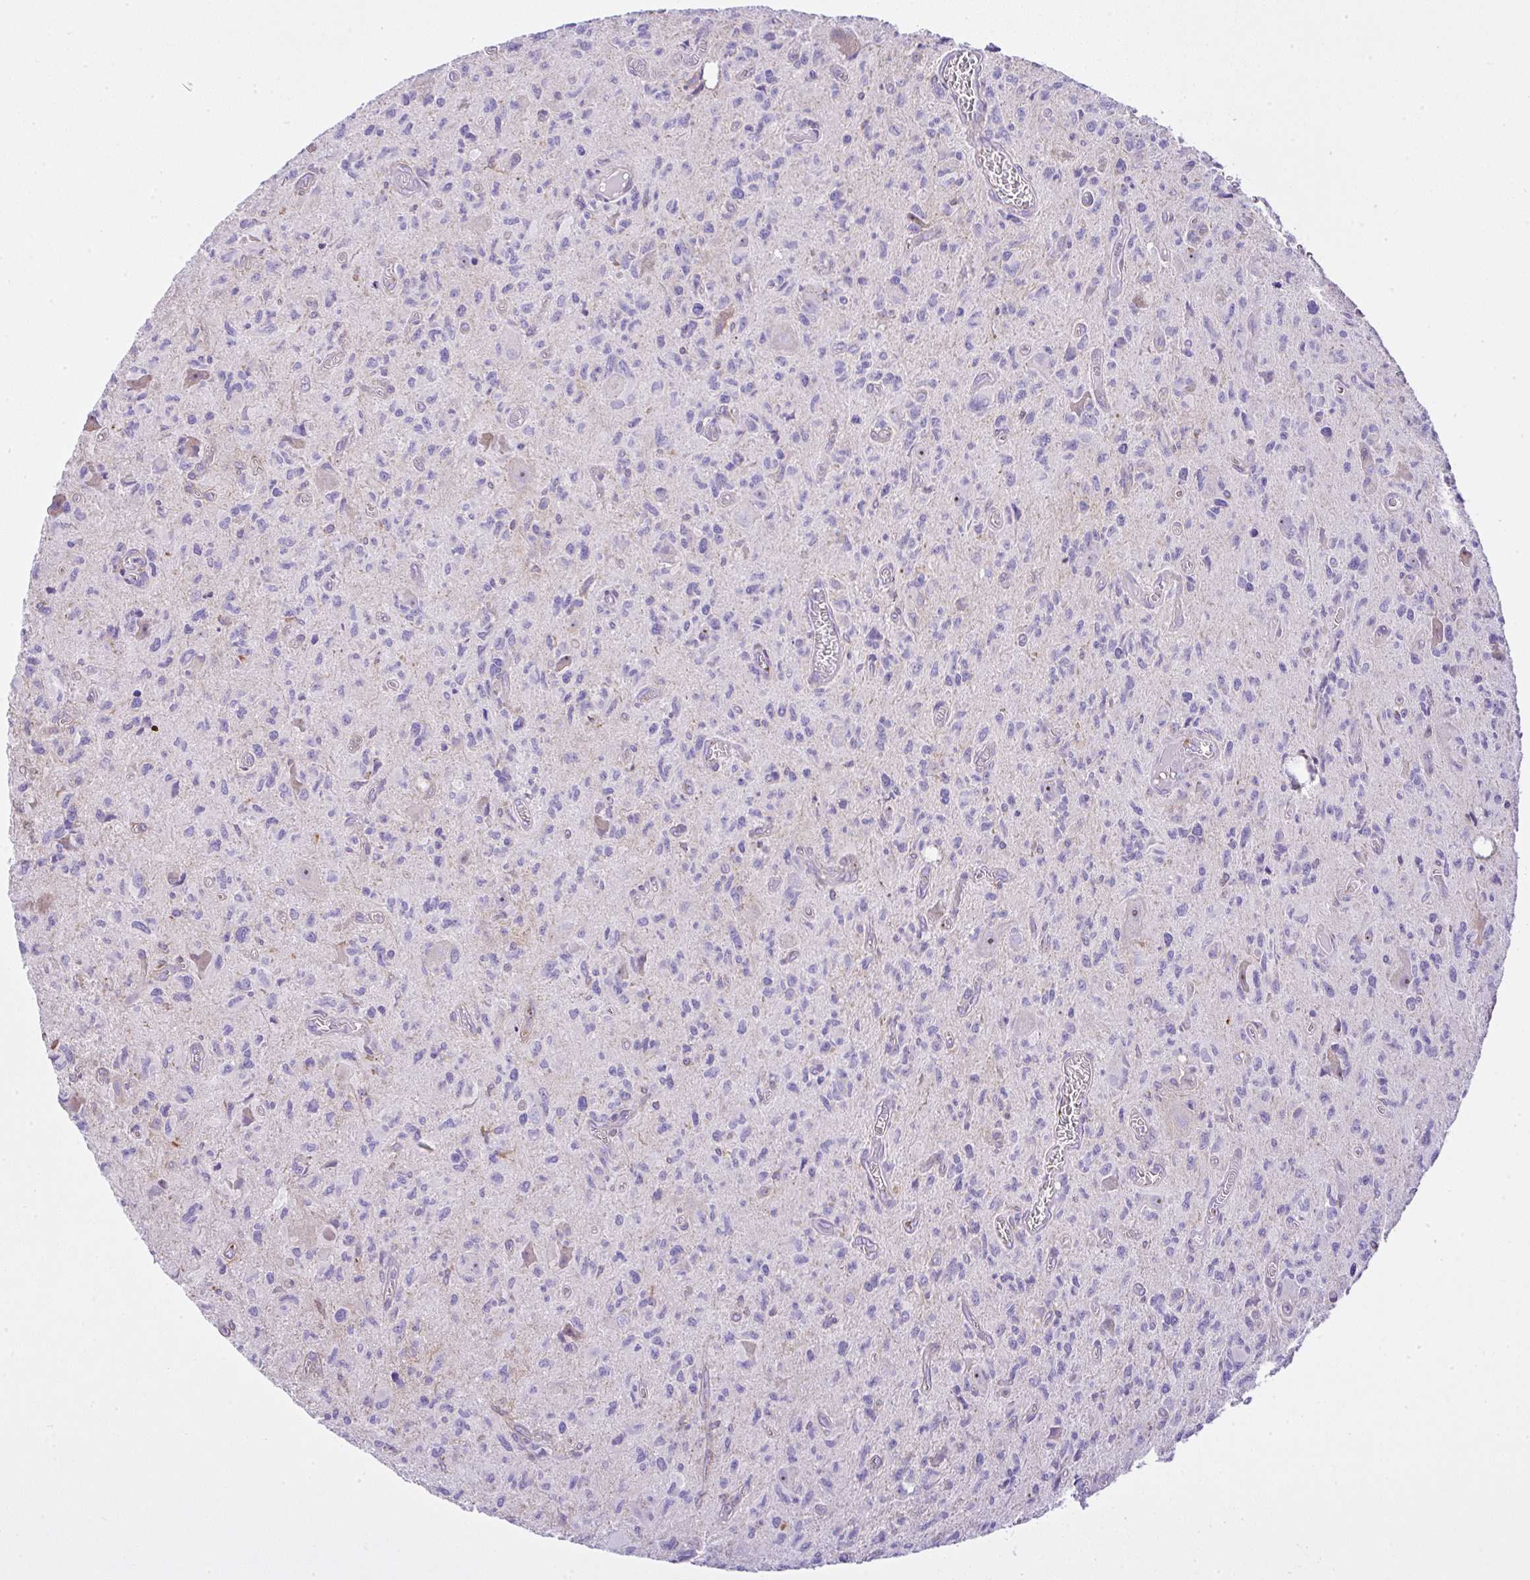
{"staining": {"intensity": "negative", "quantity": "none", "location": "none"}, "tissue": "glioma", "cell_type": "Tumor cells", "image_type": "cancer", "snomed": [{"axis": "morphology", "description": "Glioma, malignant, High grade"}, {"axis": "topography", "description": "Brain"}], "caption": "This is an immunohistochemistry histopathology image of glioma. There is no staining in tumor cells.", "gene": "CCDC142", "patient": {"sex": "male", "age": 76}}